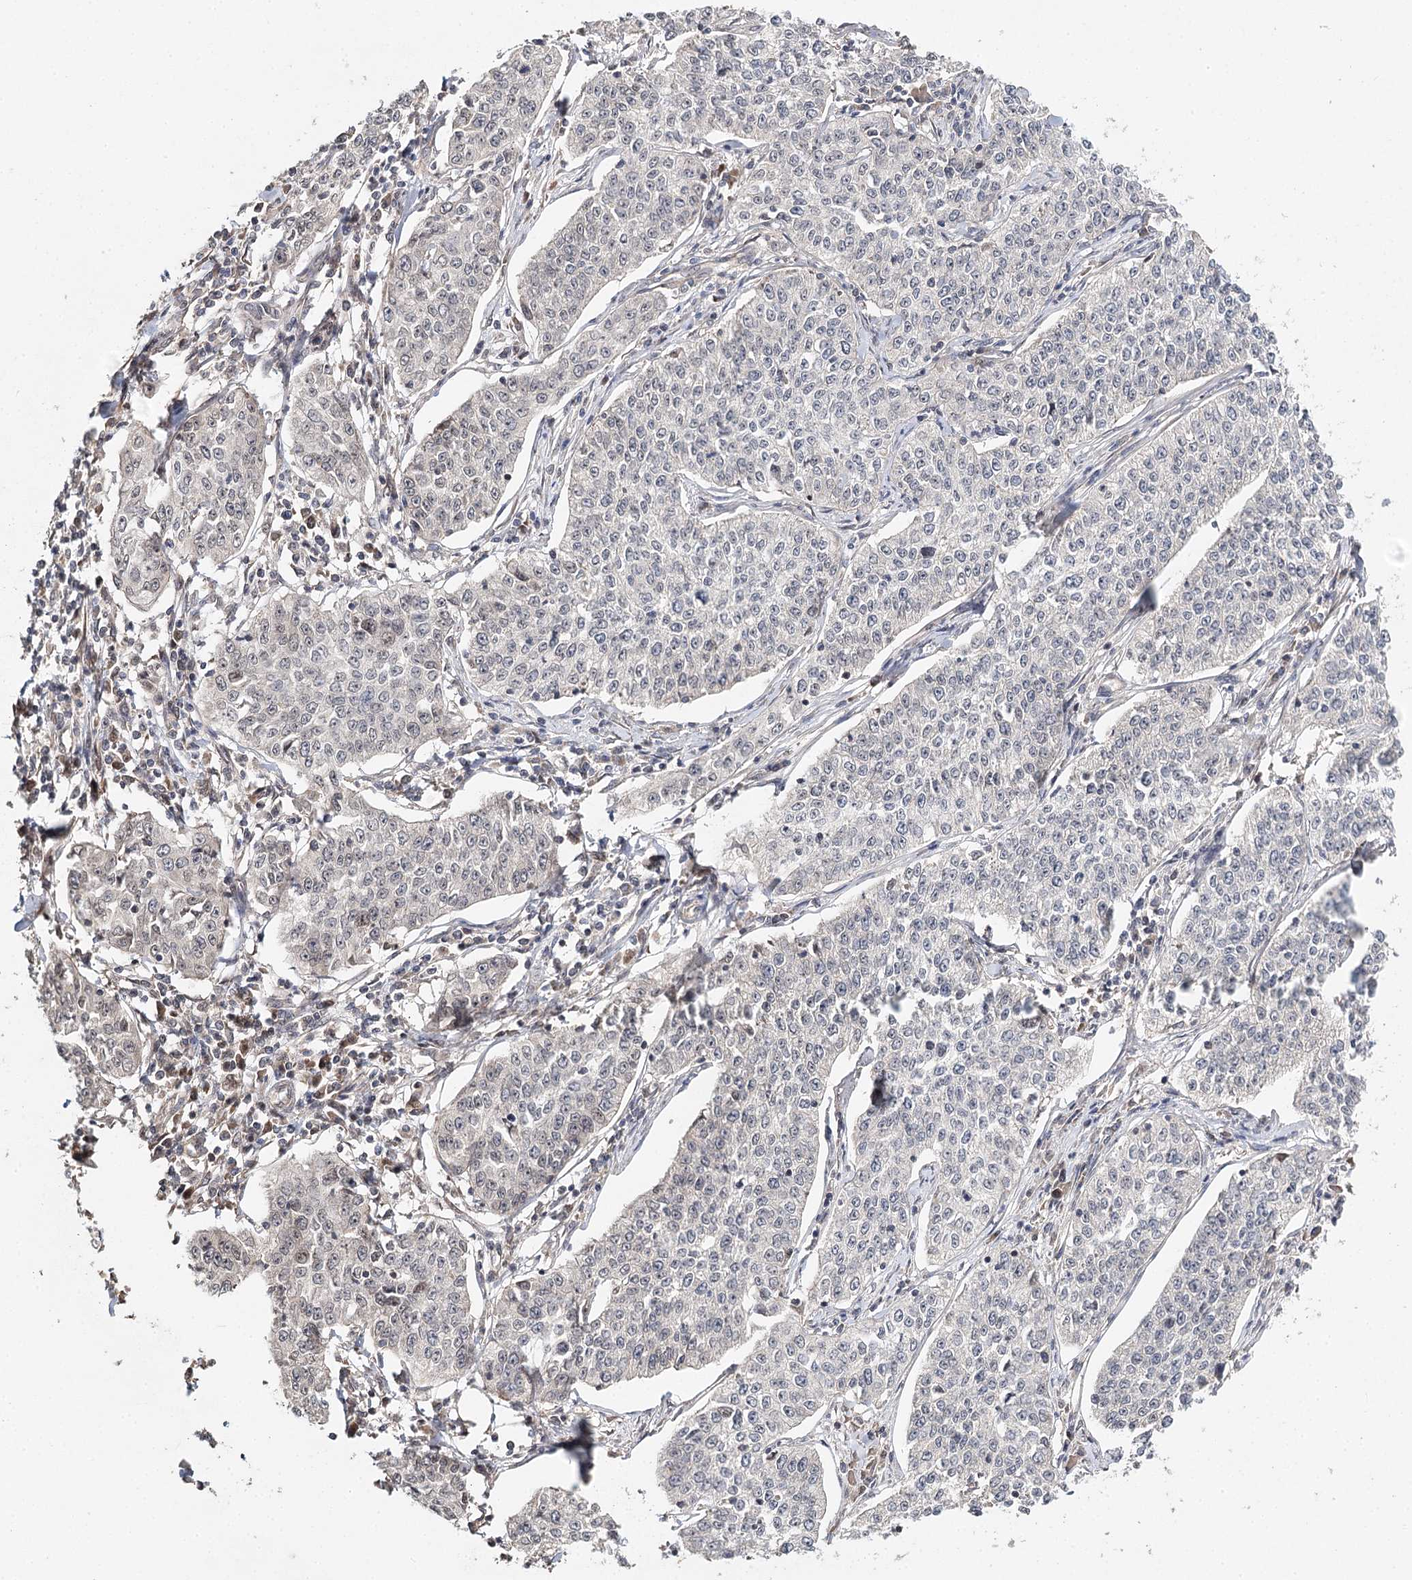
{"staining": {"intensity": "negative", "quantity": "none", "location": "none"}, "tissue": "cervical cancer", "cell_type": "Tumor cells", "image_type": "cancer", "snomed": [{"axis": "morphology", "description": "Squamous cell carcinoma, NOS"}, {"axis": "topography", "description": "Cervix"}], "caption": "A high-resolution image shows immunohistochemistry staining of cervical squamous cell carcinoma, which demonstrates no significant expression in tumor cells.", "gene": "NOPCHAP1", "patient": {"sex": "female", "age": 35}}